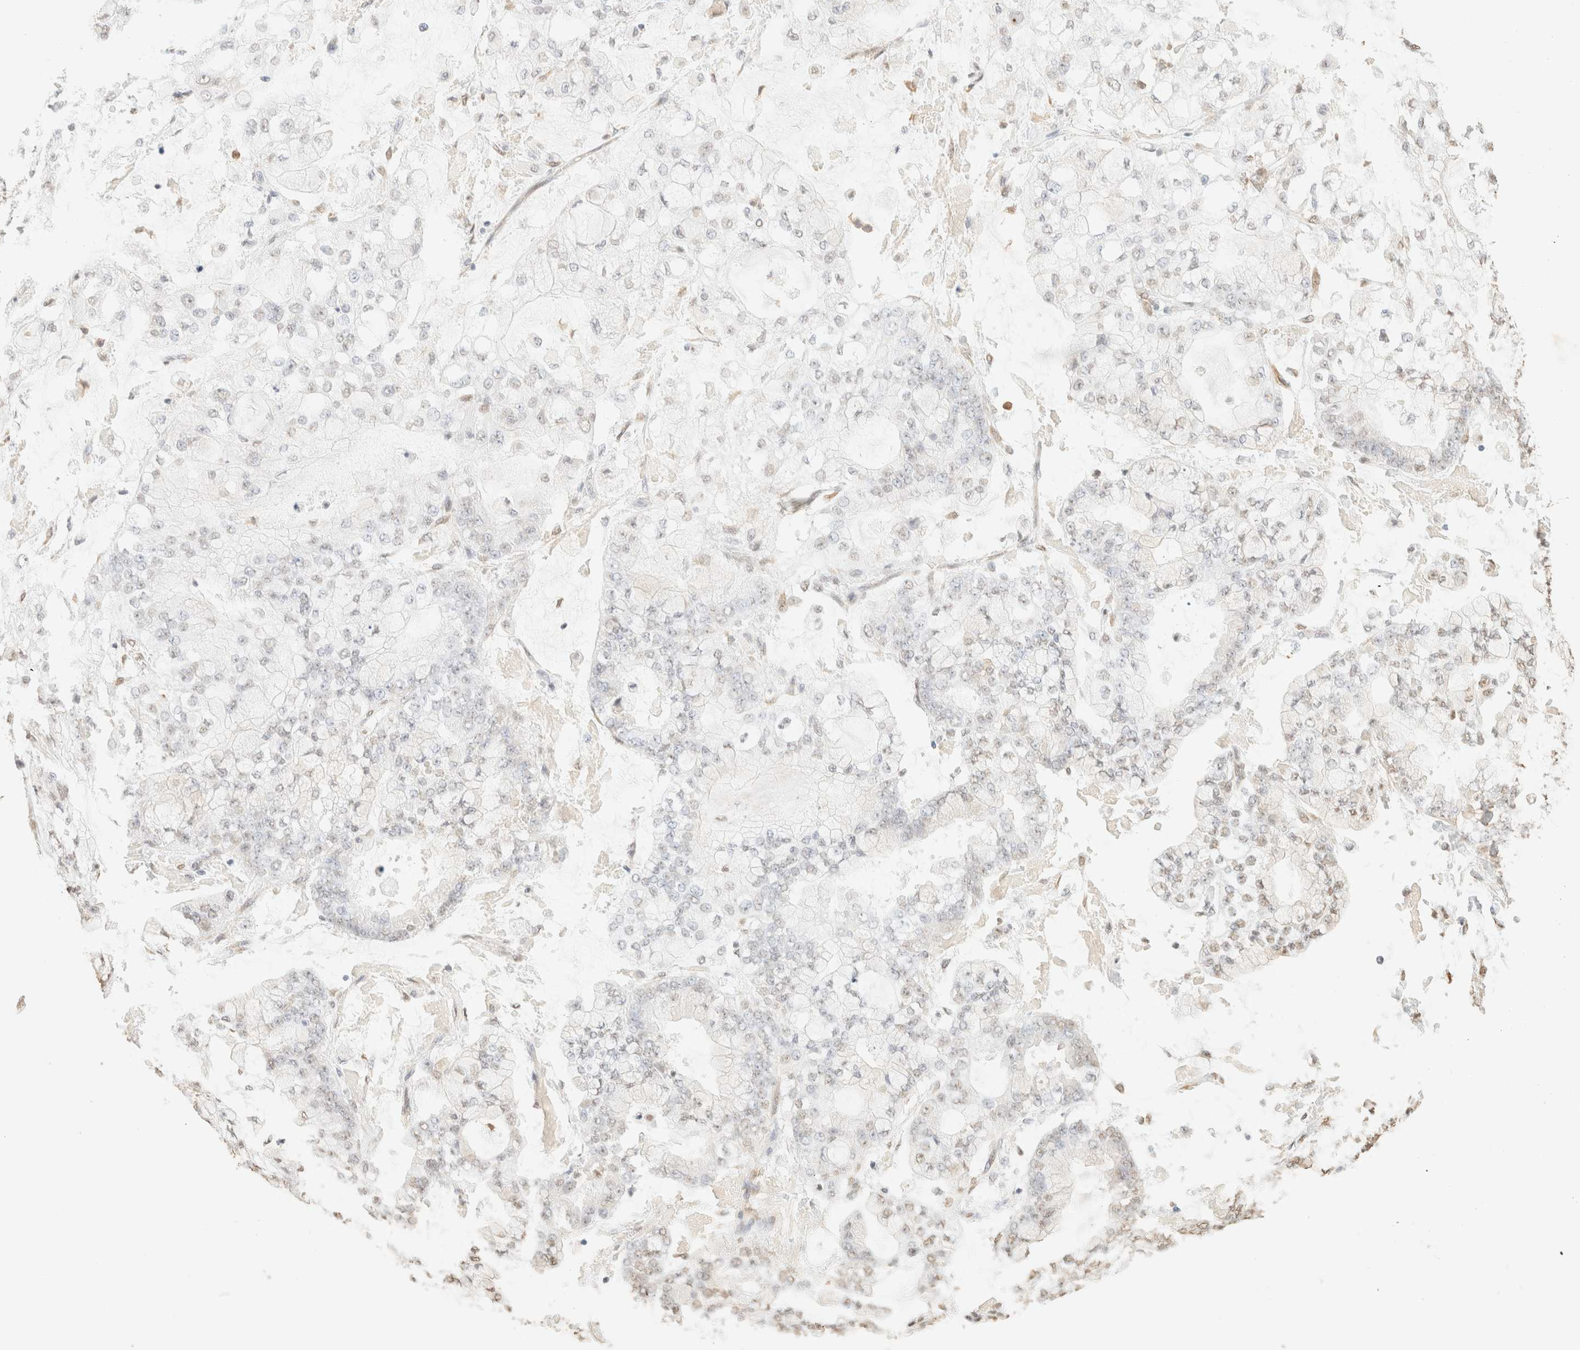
{"staining": {"intensity": "weak", "quantity": "<25%", "location": "nuclear"}, "tissue": "stomach cancer", "cell_type": "Tumor cells", "image_type": "cancer", "snomed": [{"axis": "morphology", "description": "Adenocarcinoma, NOS"}, {"axis": "topography", "description": "Stomach"}], "caption": "This is a image of immunohistochemistry (IHC) staining of stomach cancer (adenocarcinoma), which shows no staining in tumor cells.", "gene": "S100A13", "patient": {"sex": "male", "age": 76}}